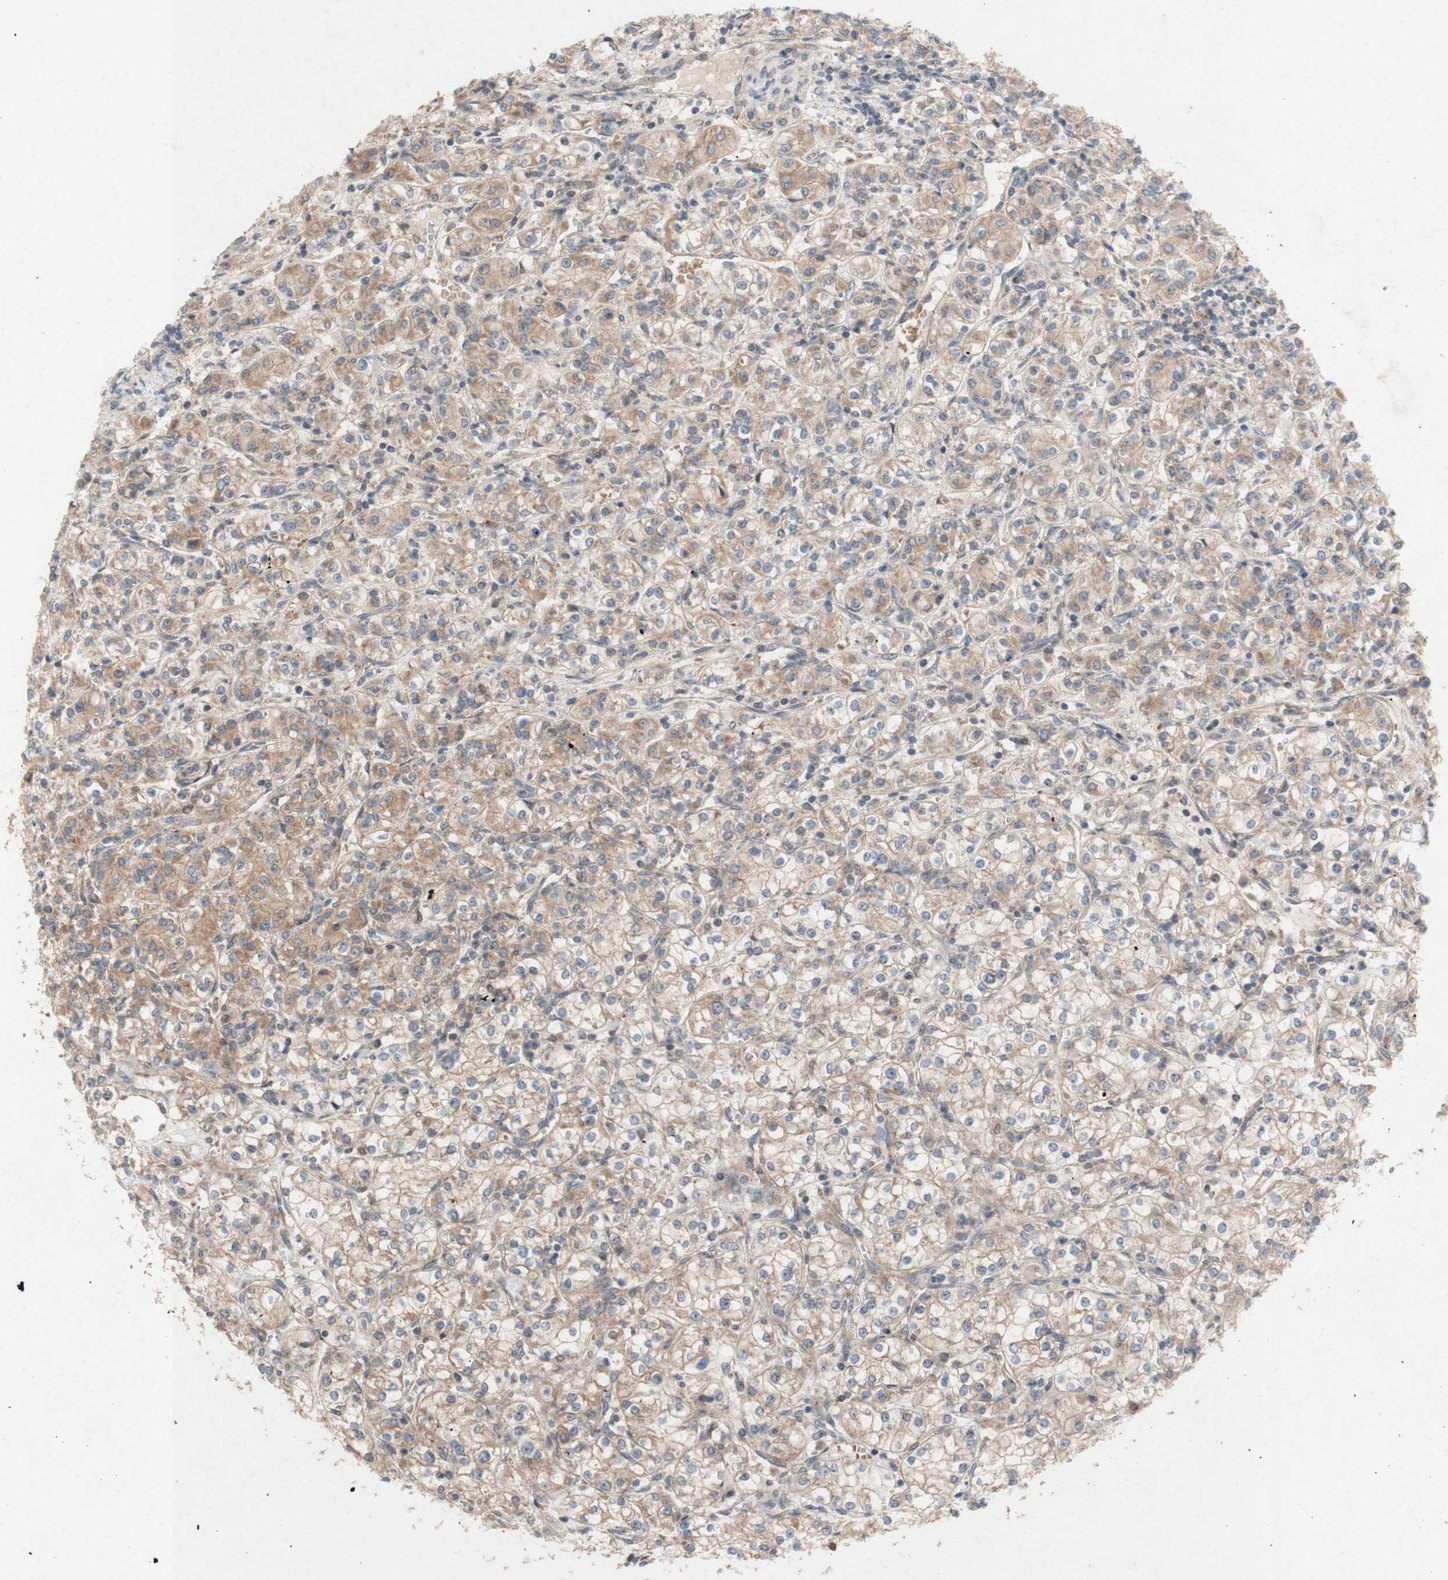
{"staining": {"intensity": "moderate", "quantity": ">75%", "location": "cytoplasmic/membranous"}, "tissue": "renal cancer", "cell_type": "Tumor cells", "image_type": "cancer", "snomed": [{"axis": "morphology", "description": "Adenocarcinoma, NOS"}, {"axis": "topography", "description": "Kidney"}], "caption": "The photomicrograph displays staining of renal cancer, revealing moderate cytoplasmic/membranous protein expression (brown color) within tumor cells.", "gene": "TST", "patient": {"sex": "male", "age": 77}}